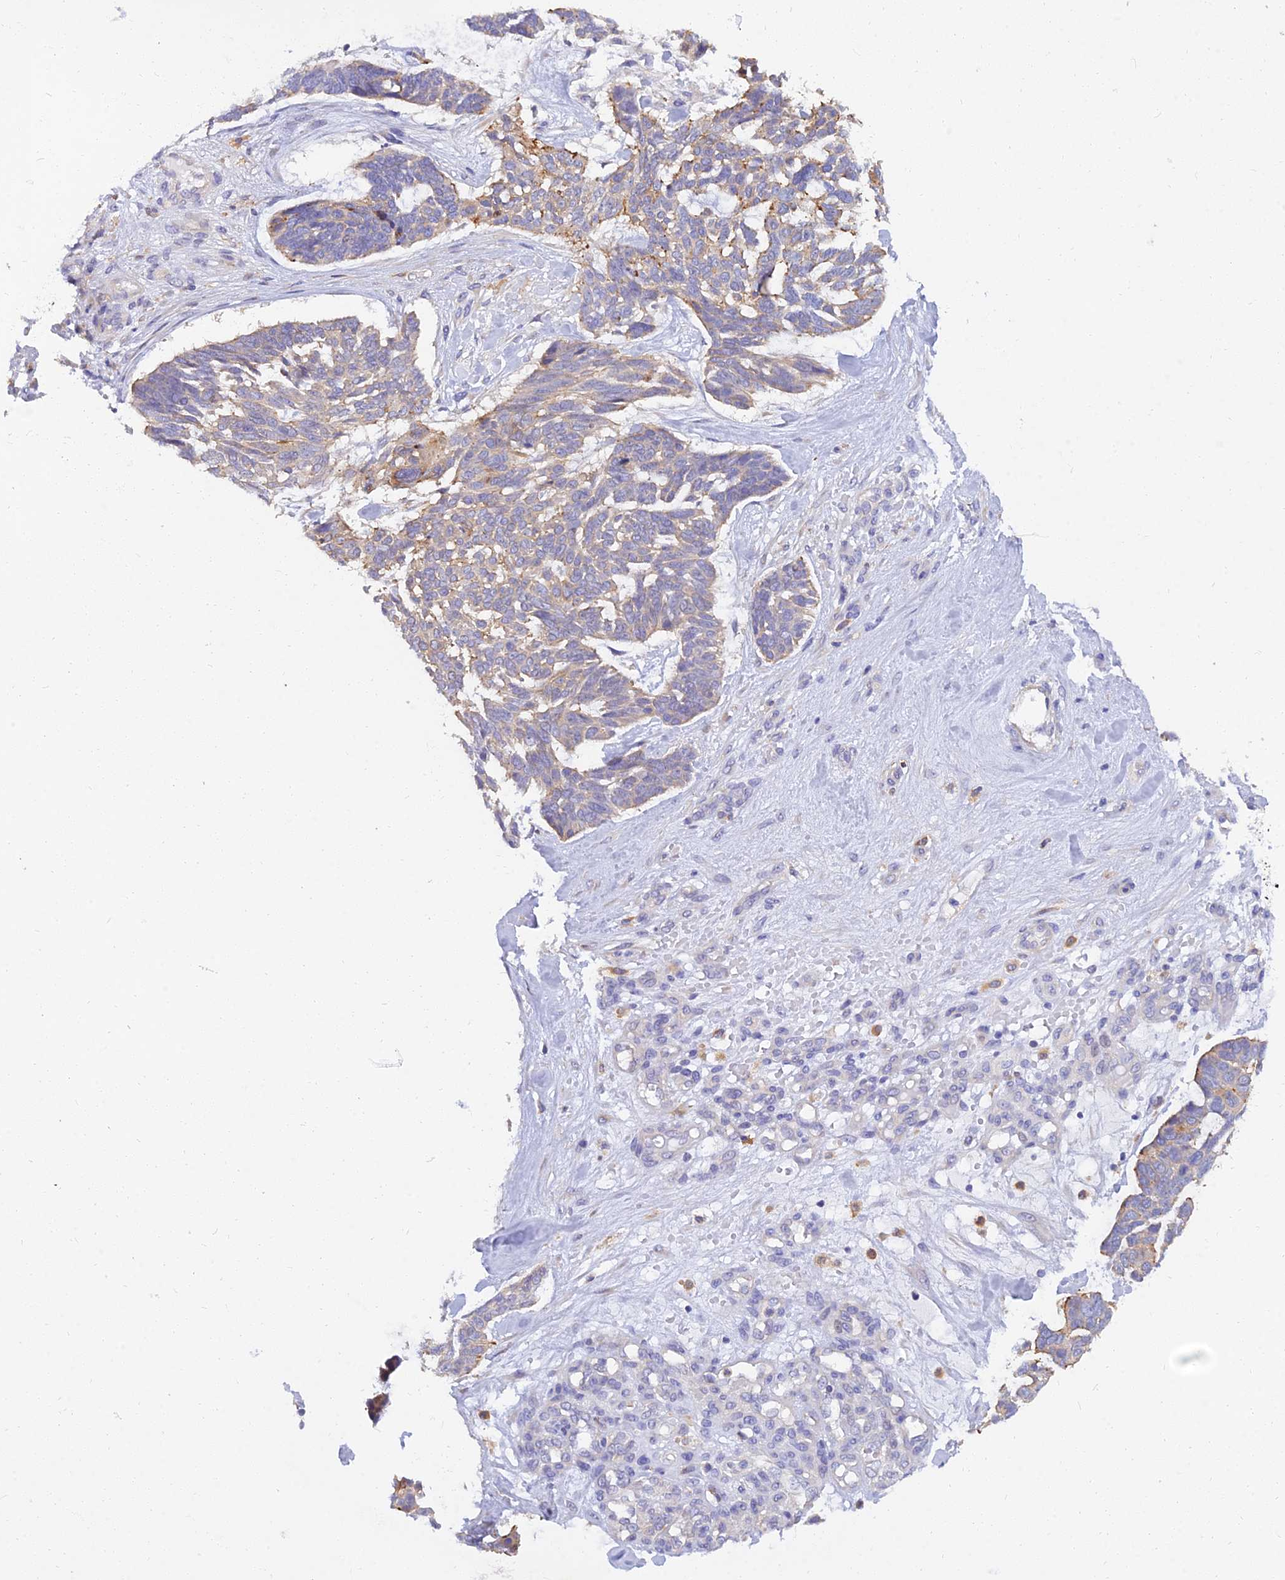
{"staining": {"intensity": "weak", "quantity": "25%-75%", "location": "cytoplasmic/membranous"}, "tissue": "skin cancer", "cell_type": "Tumor cells", "image_type": "cancer", "snomed": [{"axis": "morphology", "description": "Basal cell carcinoma"}, {"axis": "topography", "description": "Skin"}], "caption": "The photomicrograph demonstrates immunohistochemical staining of basal cell carcinoma (skin). There is weak cytoplasmic/membranous staining is present in approximately 25%-75% of tumor cells. (Stains: DAB in brown, nuclei in blue, Microscopy: brightfield microscopy at high magnification).", "gene": "ARL8B", "patient": {"sex": "male", "age": 88}}